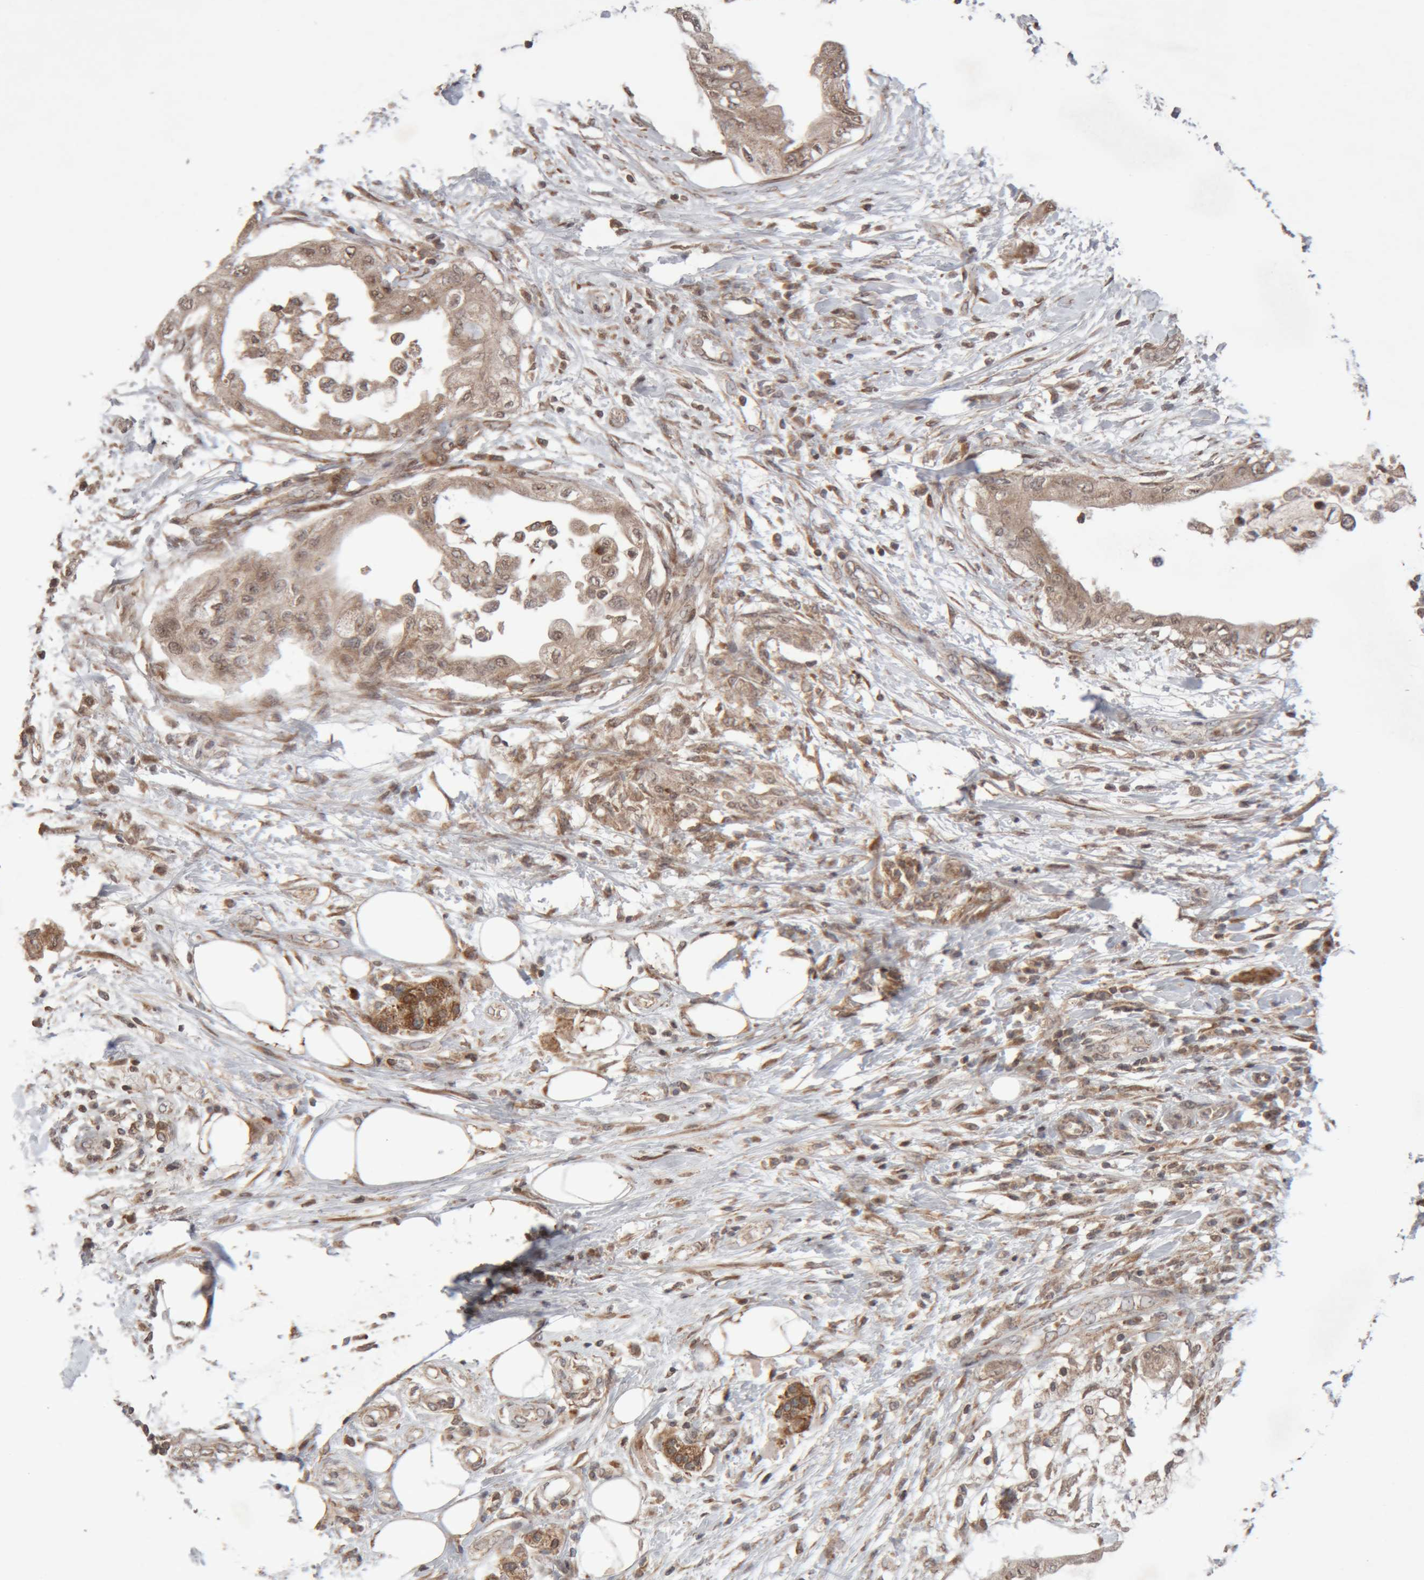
{"staining": {"intensity": "weak", "quantity": ">75%", "location": "cytoplasmic/membranous,nuclear"}, "tissue": "pancreatic cancer", "cell_type": "Tumor cells", "image_type": "cancer", "snomed": [{"axis": "morphology", "description": "Normal tissue, NOS"}, {"axis": "morphology", "description": "Adenocarcinoma, NOS"}, {"axis": "topography", "description": "Pancreas"}, {"axis": "topography", "description": "Duodenum"}], "caption": "There is low levels of weak cytoplasmic/membranous and nuclear staining in tumor cells of pancreatic adenocarcinoma, as demonstrated by immunohistochemical staining (brown color).", "gene": "KIF21B", "patient": {"sex": "female", "age": 60}}